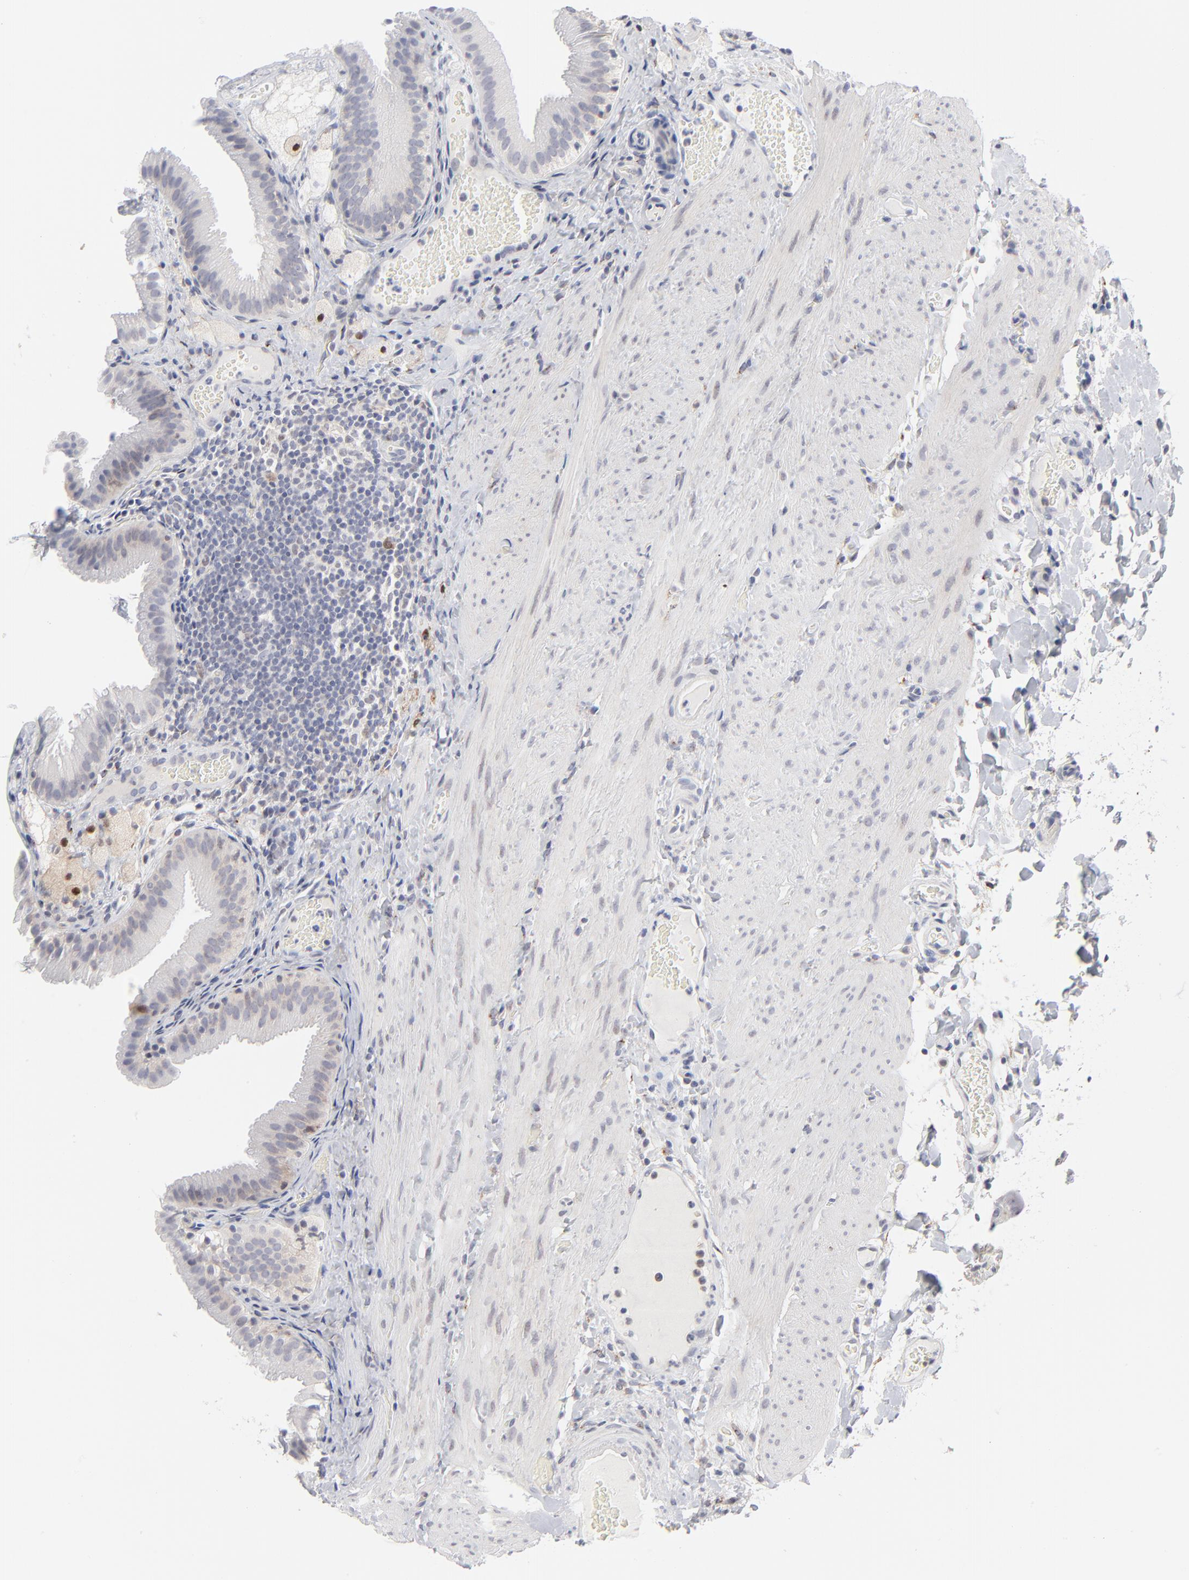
{"staining": {"intensity": "negative", "quantity": "none", "location": "none"}, "tissue": "gallbladder", "cell_type": "Glandular cells", "image_type": "normal", "snomed": [{"axis": "morphology", "description": "Normal tissue, NOS"}, {"axis": "topography", "description": "Gallbladder"}], "caption": "Glandular cells show no significant protein expression in normal gallbladder. (DAB immunohistochemistry, high magnification).", "gene": "AURKA", "patient": {"sex": "female", "age": 24}}